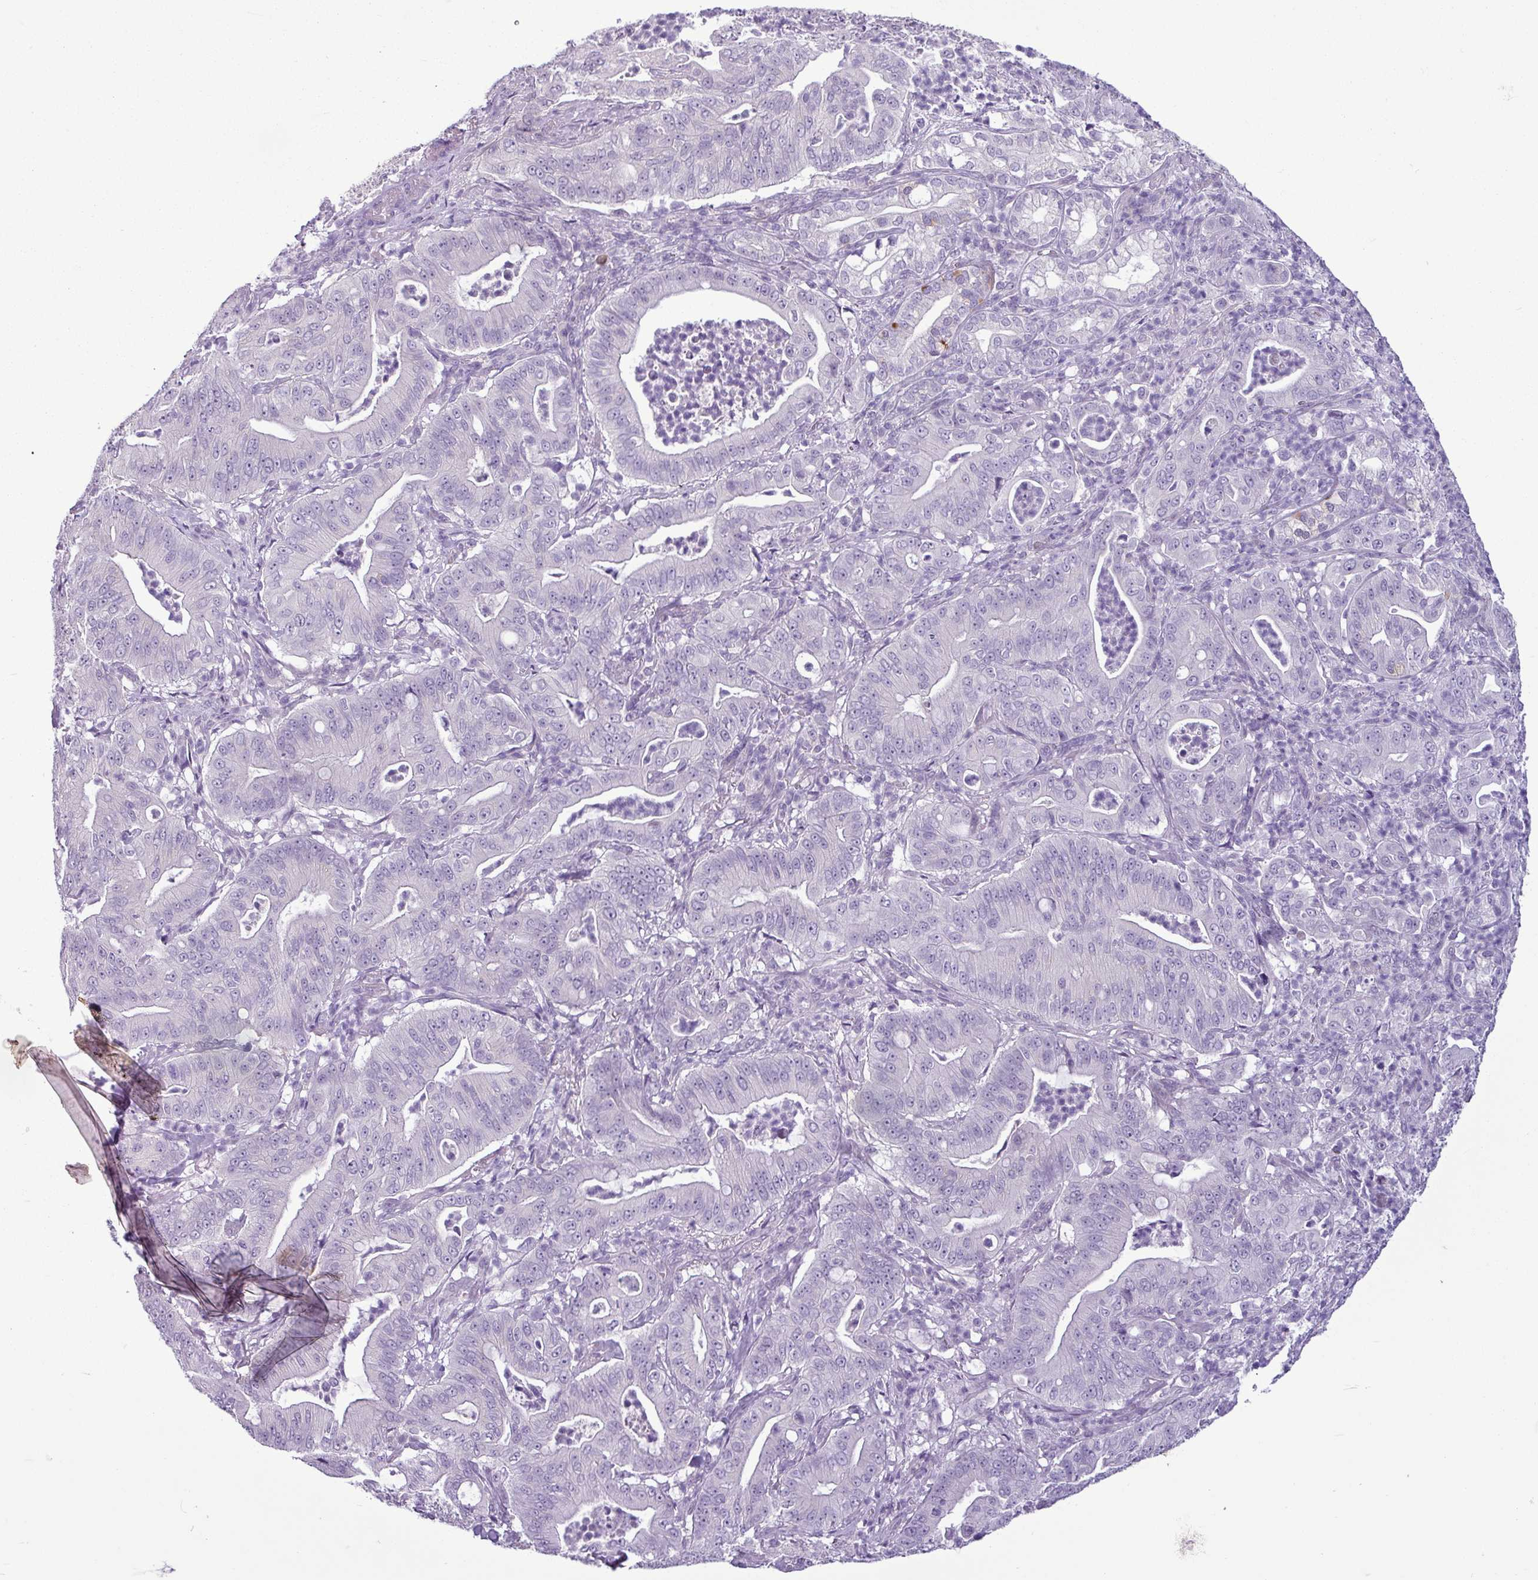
{"staining": {"intensity": "negative", "quantity": "none", "location": "none"}, "tissue": "pancreatic cancer", "cell_type": "Tumor cells", "image_type": "cancer", "snomed": [{"axis": "morphology", "description": "Adenocarcinoma, NOS"}, {"axis": "topography", "description": "Pancreas"}], "caption": "DAB immunohistochemical staining of pancreatic cancer exhibits no significant positivity in tumor cells.", "gene": "C9orf24", "patient": {"sex": "male", "age": 71}}